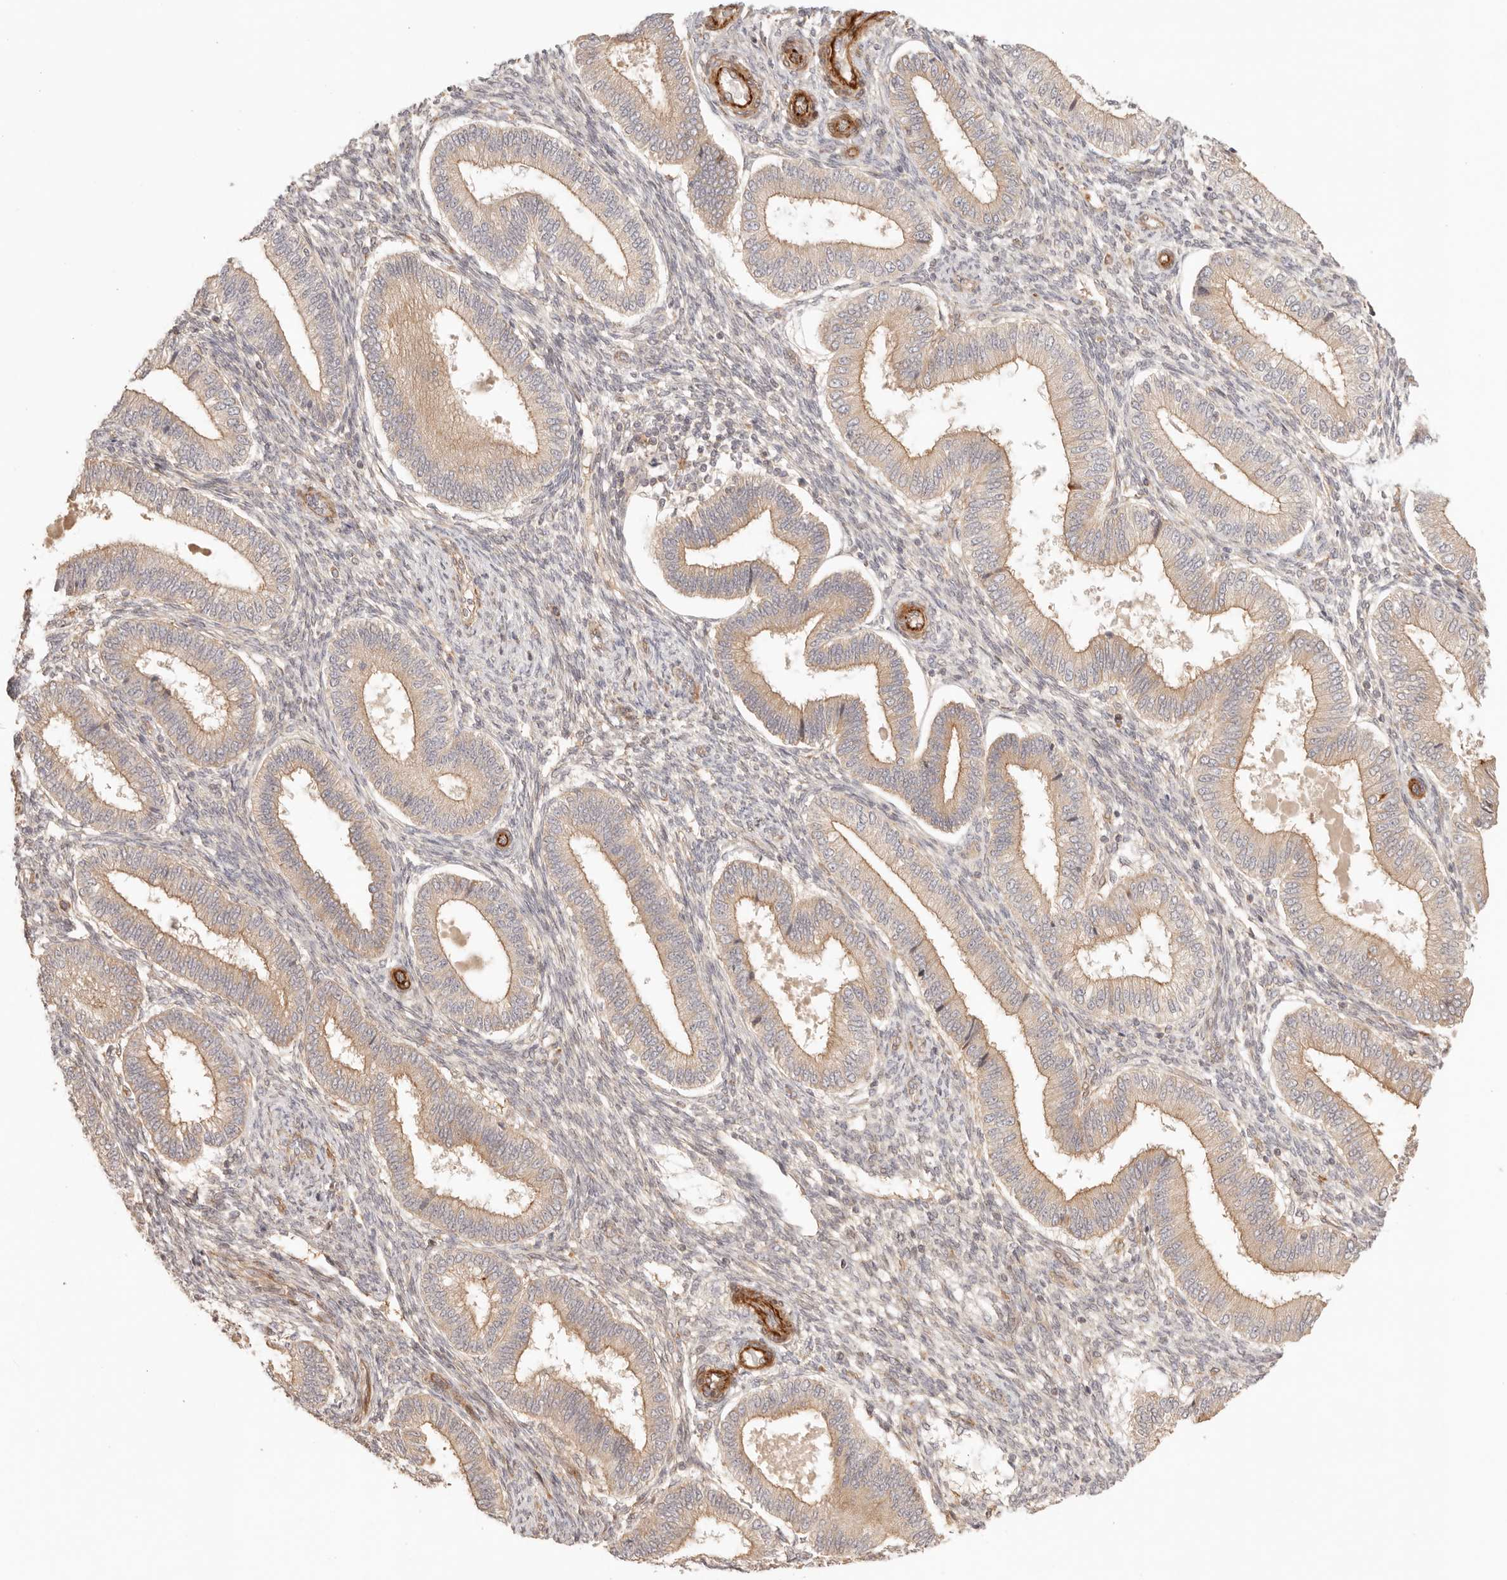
{"staining": {"intensity": "moderate", "quantity": "<25%", "location": "cytoplasmic/membranous"}, "tissue": "endometrium", "cell_type": "Cells in endometrial stroma", "image_type": "normal", "snomed": [{"axis": "morphology", "description": "Normal tissue, NOS"}, {"axis": "topography", "description": "Endometrium"}], "caption": "A histopathology image showing moderate cytoplasmic/membranous expression in about <25% of cells in endometrial stroma in unremarkable endometrium, as visualized by brown immunohistochemical staining.", "gene": "IL1R2", "patient": {"sex": "female", "age": 39}}